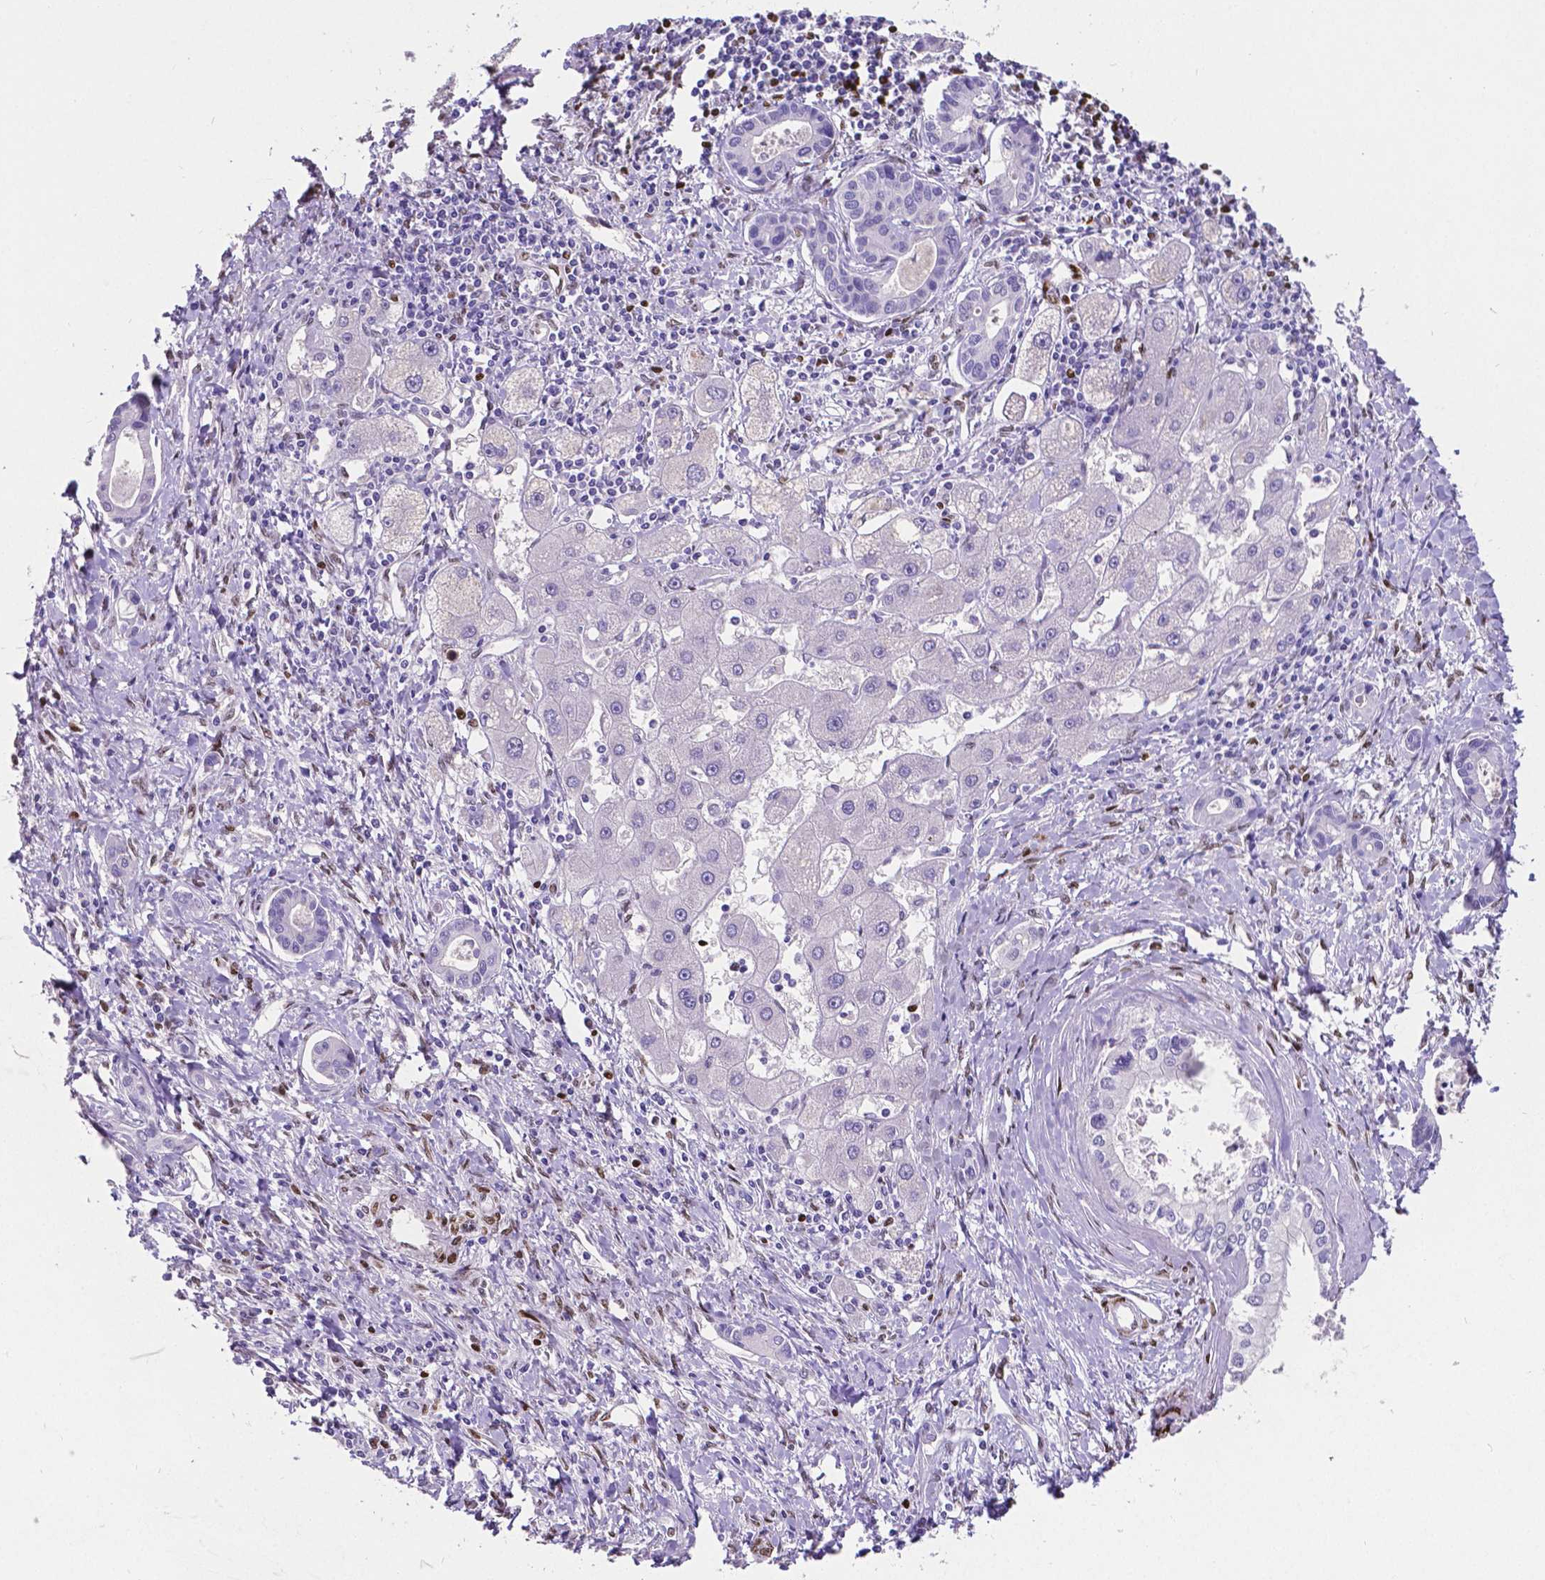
{"staining": {"intensity": "negative", "quantity": "none", "location": "none"}, "tissue": "liver cancer", "cell_type": "Tumor cells", "image_type": "cancer", "snomed": [{"axis": "morphology", "description": "Cholangiocarcinoma"}, {"axis": "topography", "description": "Liver"}], "caption": "DAB immunohistochemical staining of liver cancer shows no significant expression in tumor cells.", "gene": "MEF2C", "patient": {"sex": "male", "age": 66}}